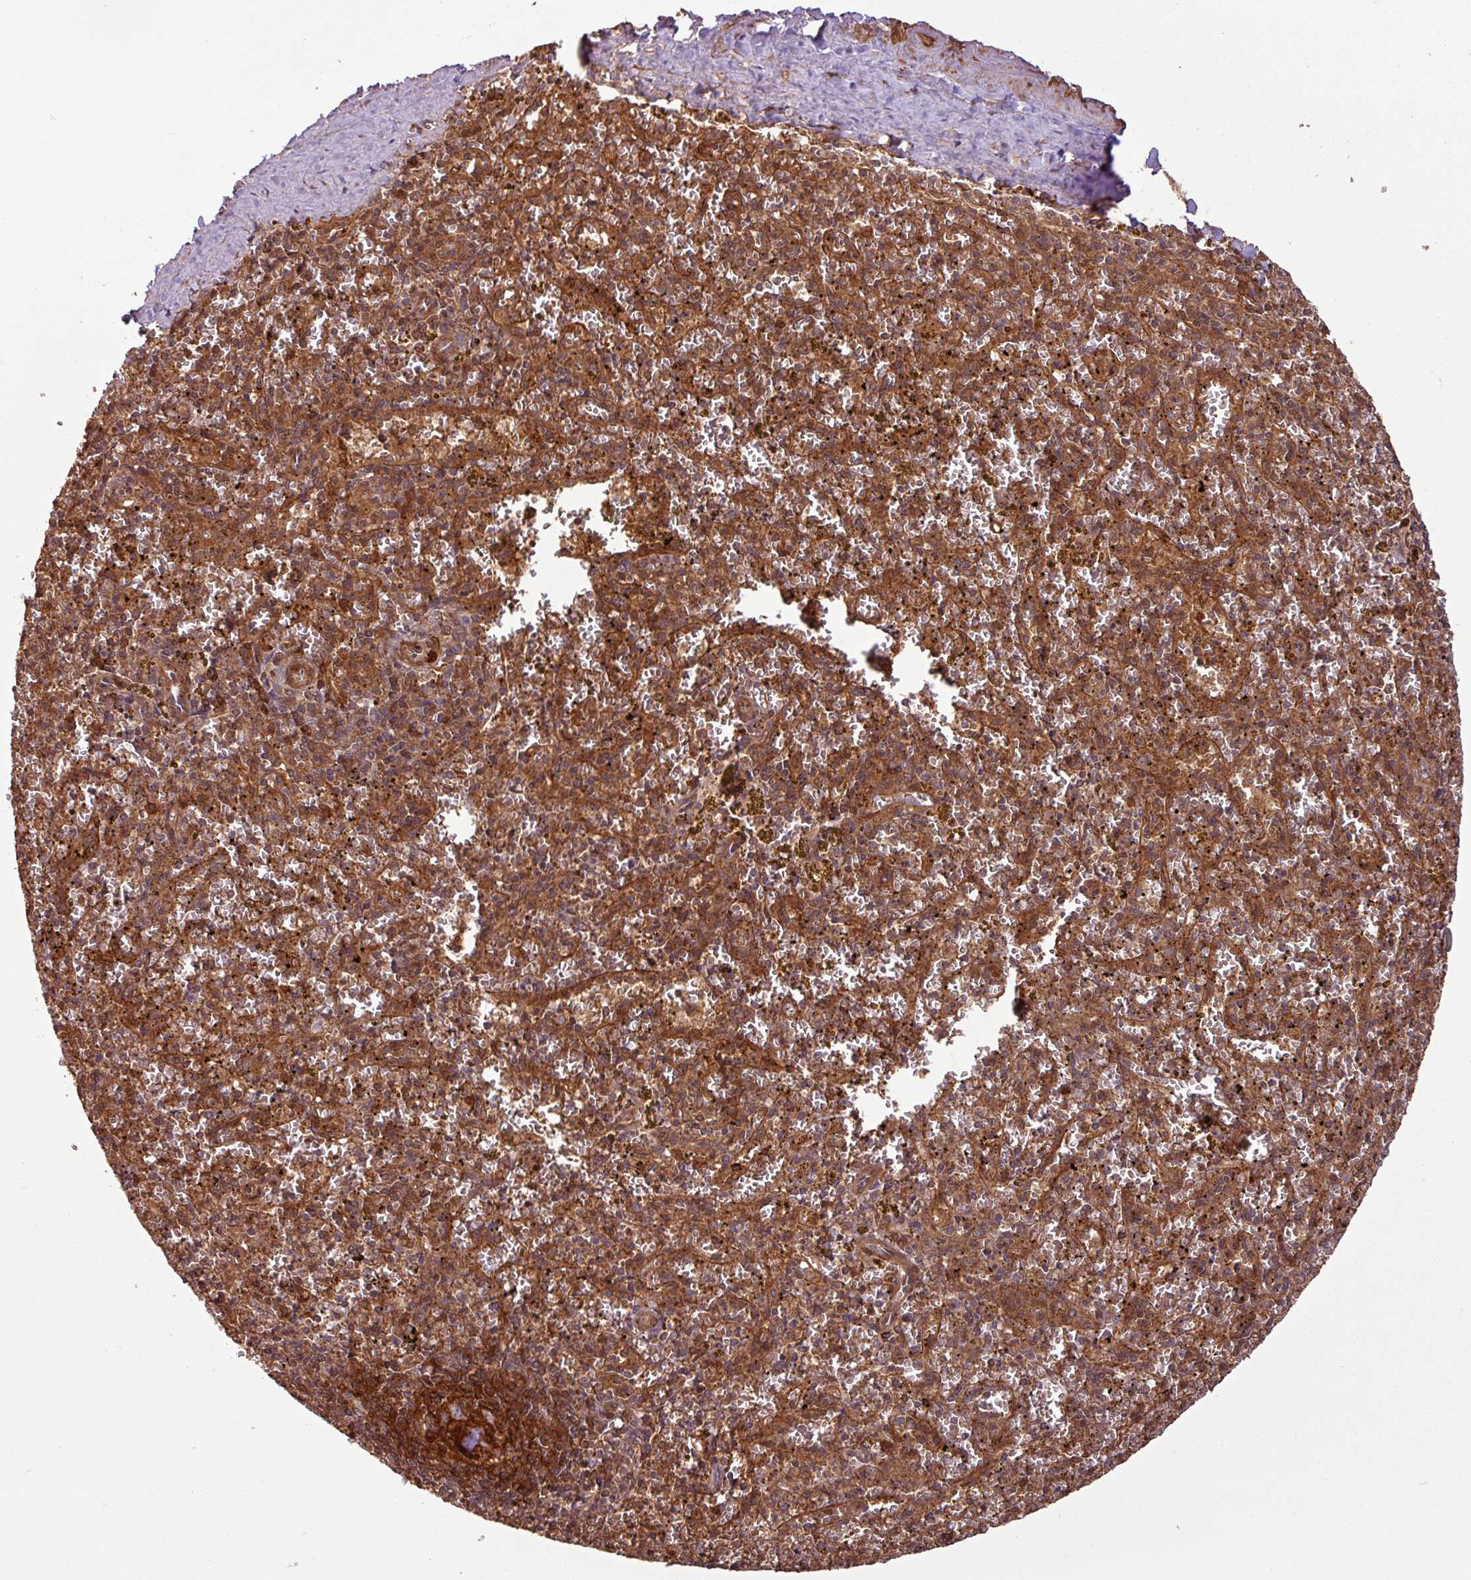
{"staining": {"intensity": "strong", "quantity": ">75%", "location": "cytoplasmic/membranous"}, "tissue": "spleen", "cell_type": "Cells in red pulp", "image_type": "normal", "snomed": [{"axis": "morphology", "description": "Normal tissue, NOS"}, {"axis": "topography", "description": "Spleen"}], "caption": "The immunohistochemical stain shows strong cytoplasmic/membranous staining in cells in red pulp of unremarkable spleen. Nuclei are stained in blue.", "gene": "SH3BGRL", "patient": {"sex": "male", "age": 57}}